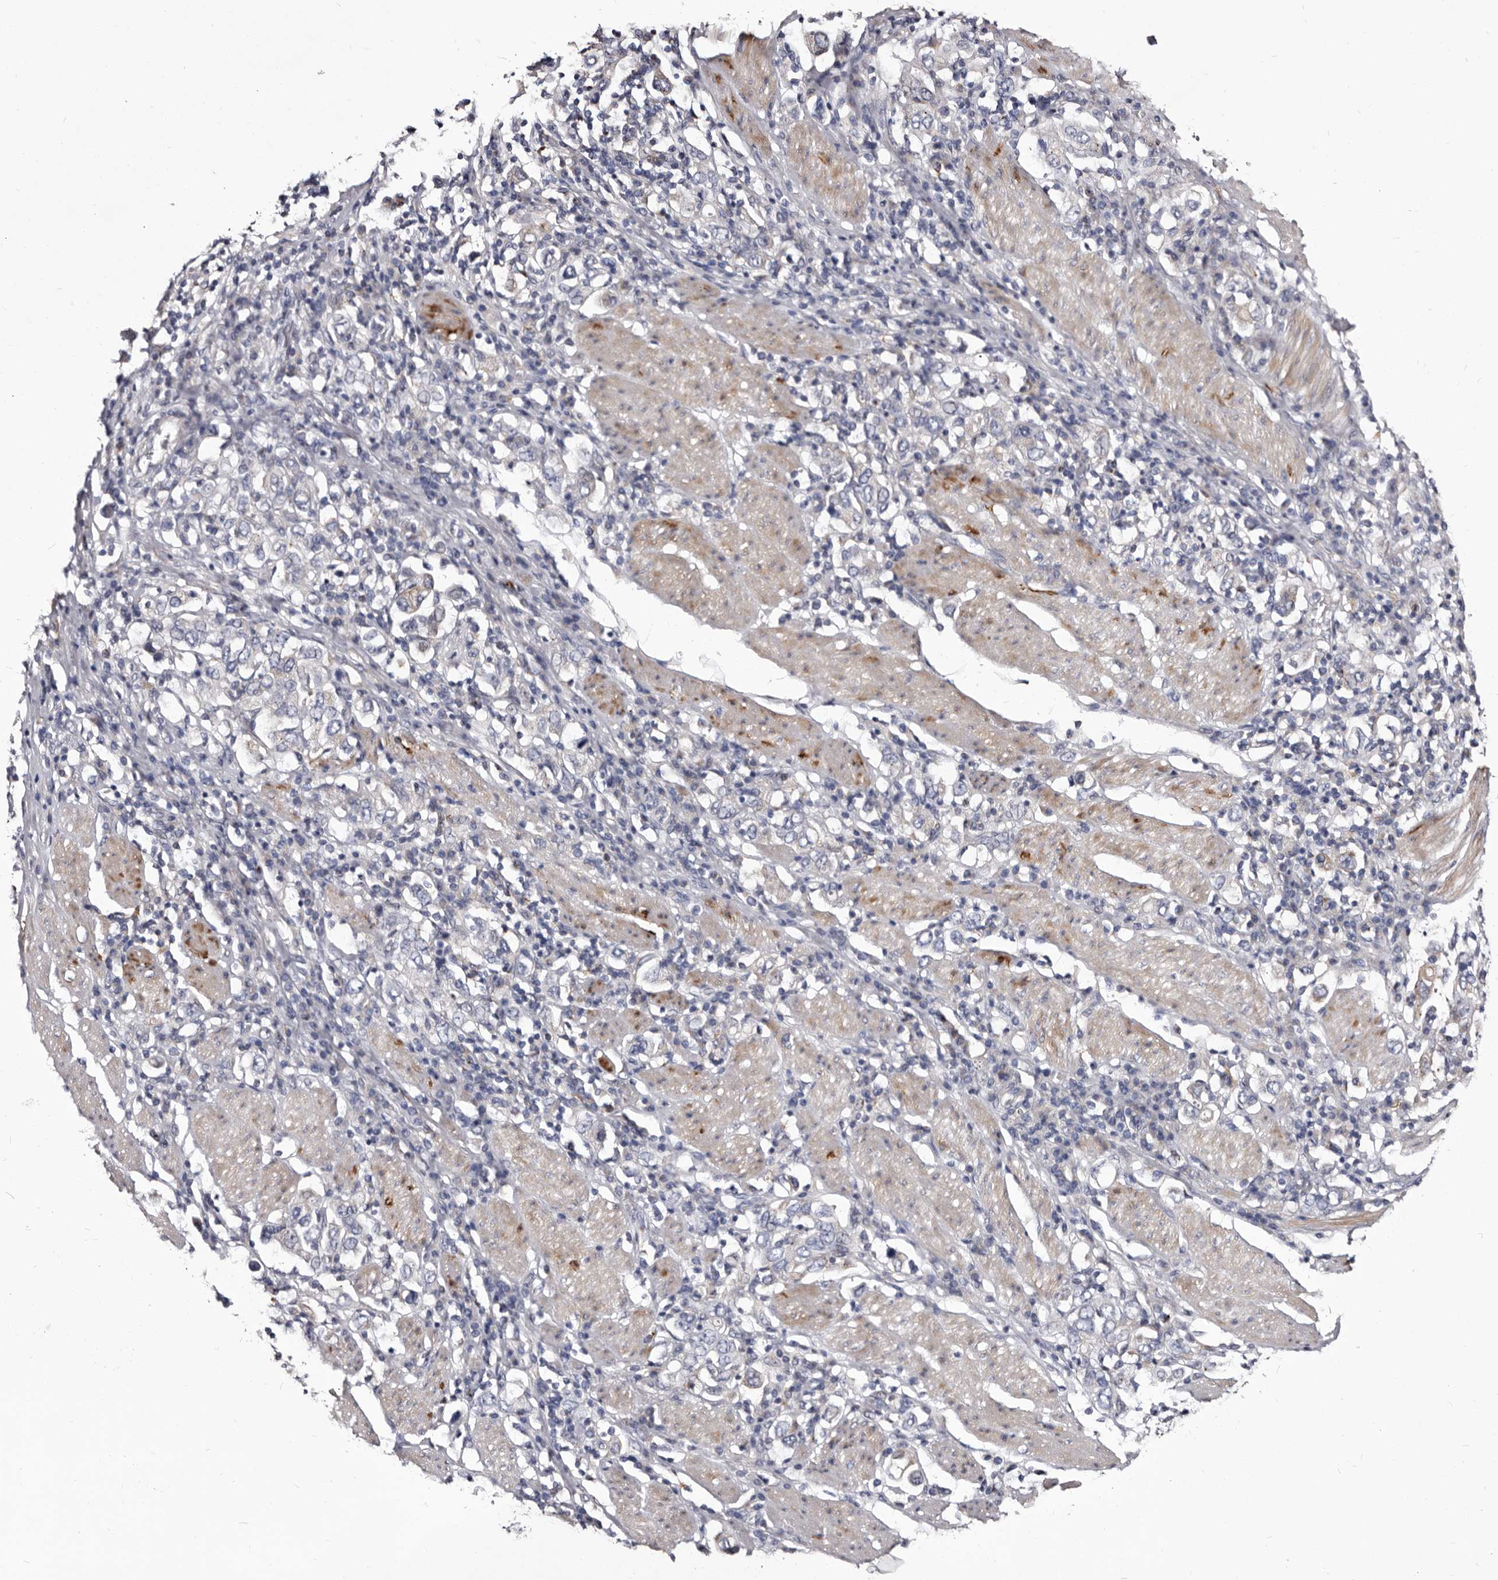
{"staining": {"intensity": "negative", "quantity": "none", "location": "none"}, "tissue": "stomach cancer", "cell_type": "Tumor cells", "image_type": "cancer", "snomed": [{"axis": "morphology", "description": "Adenocarcinoma, NOS"}, {"axis": "topography", "description": "Stomach, upper"}], "caption": "Tumor cells are negative for brown protein staining in stomach cancer.", "gene": "AUNIP", "patient": {"sex": "male", "age": 62}}